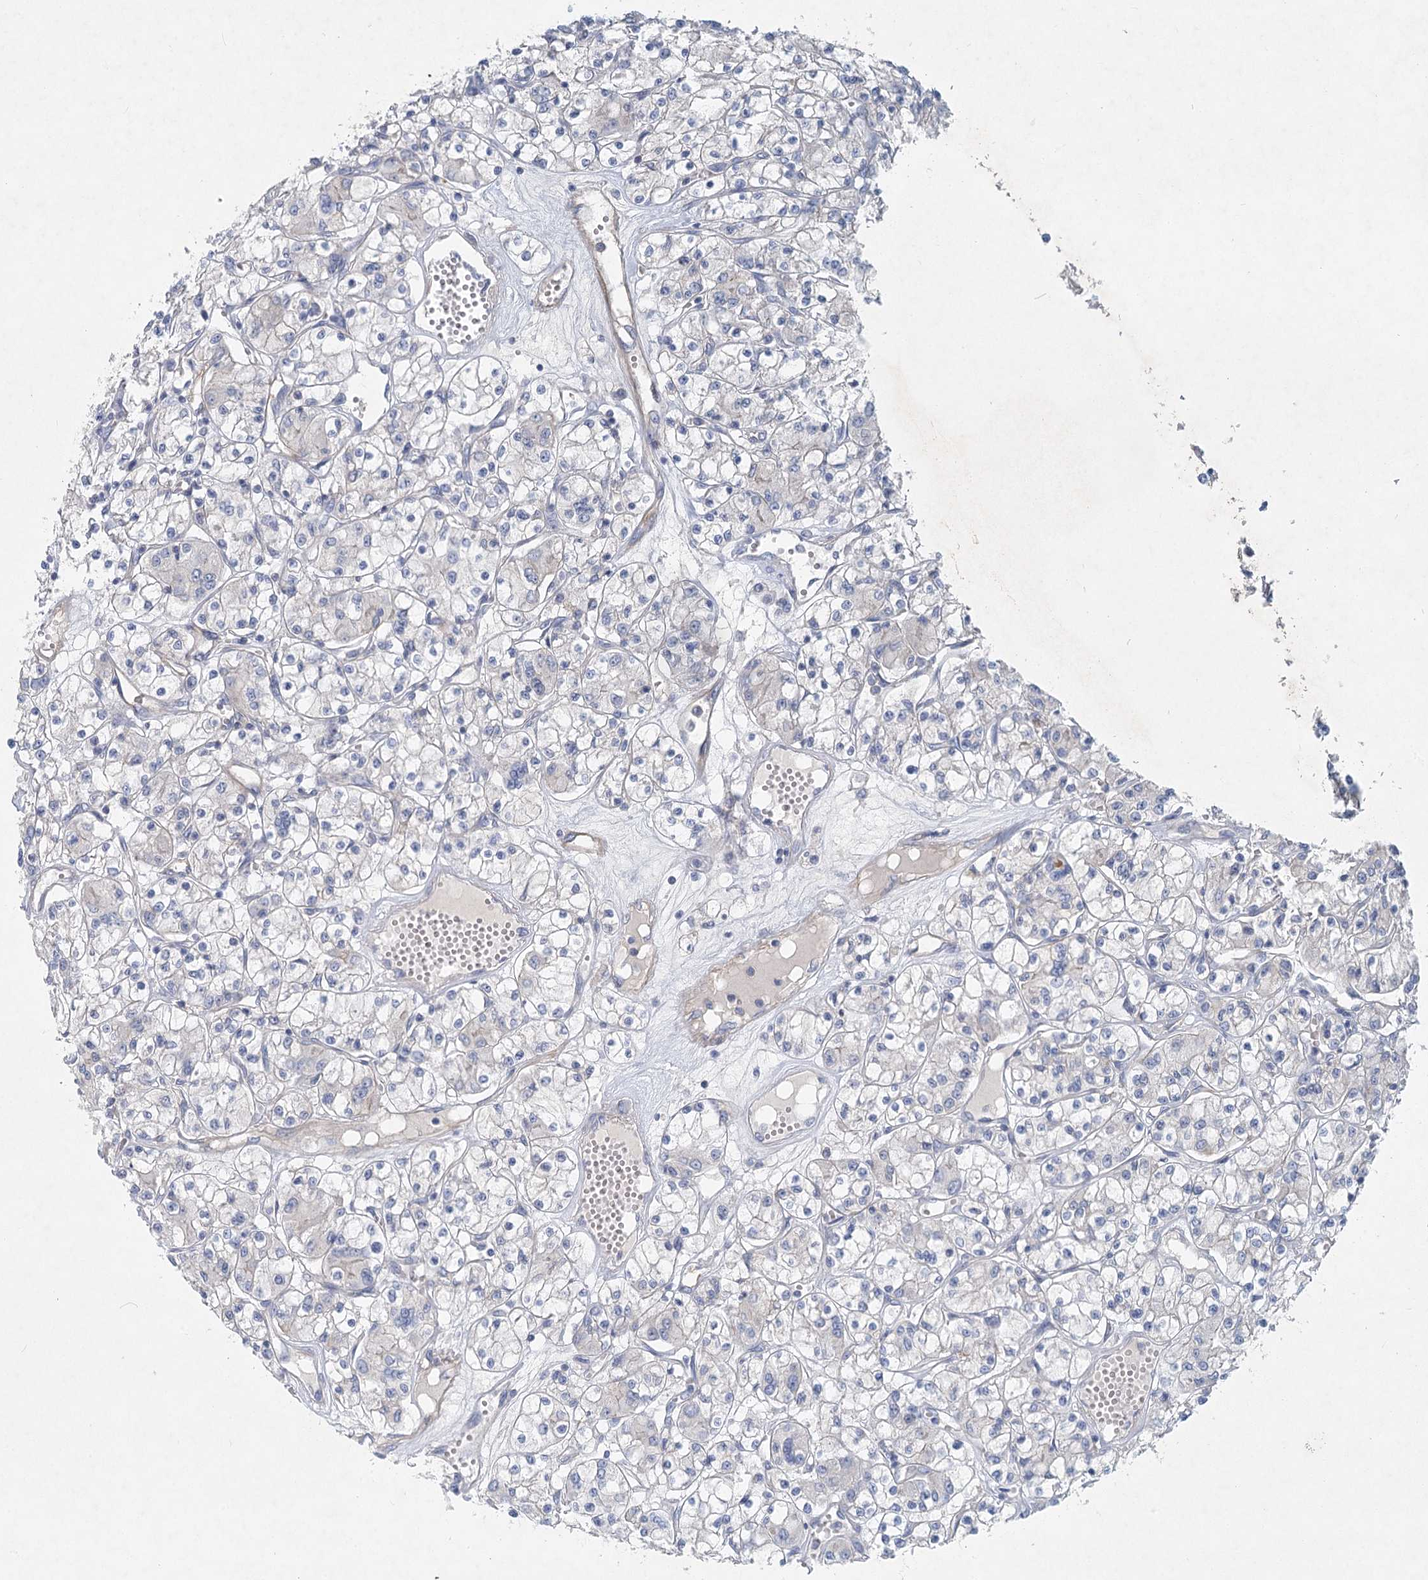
{"staining": {"intensity": "negative", "quantity": "none", "location": "none"}, "tissue": "renal cancer", "cell_type": "Tumor cells", "image_type": "cancer", "snomed": [{"axis": "morphology", "description": "Adenocarcinoma, NOS"}, {"axis": "topography", "description": "Kidney"}], "caption": "Tumor cells are negative for brown protein staining in renal adenocarcinoma.", "gene": "DNMBP", "patient": {"sex": "female", "age": 59}}